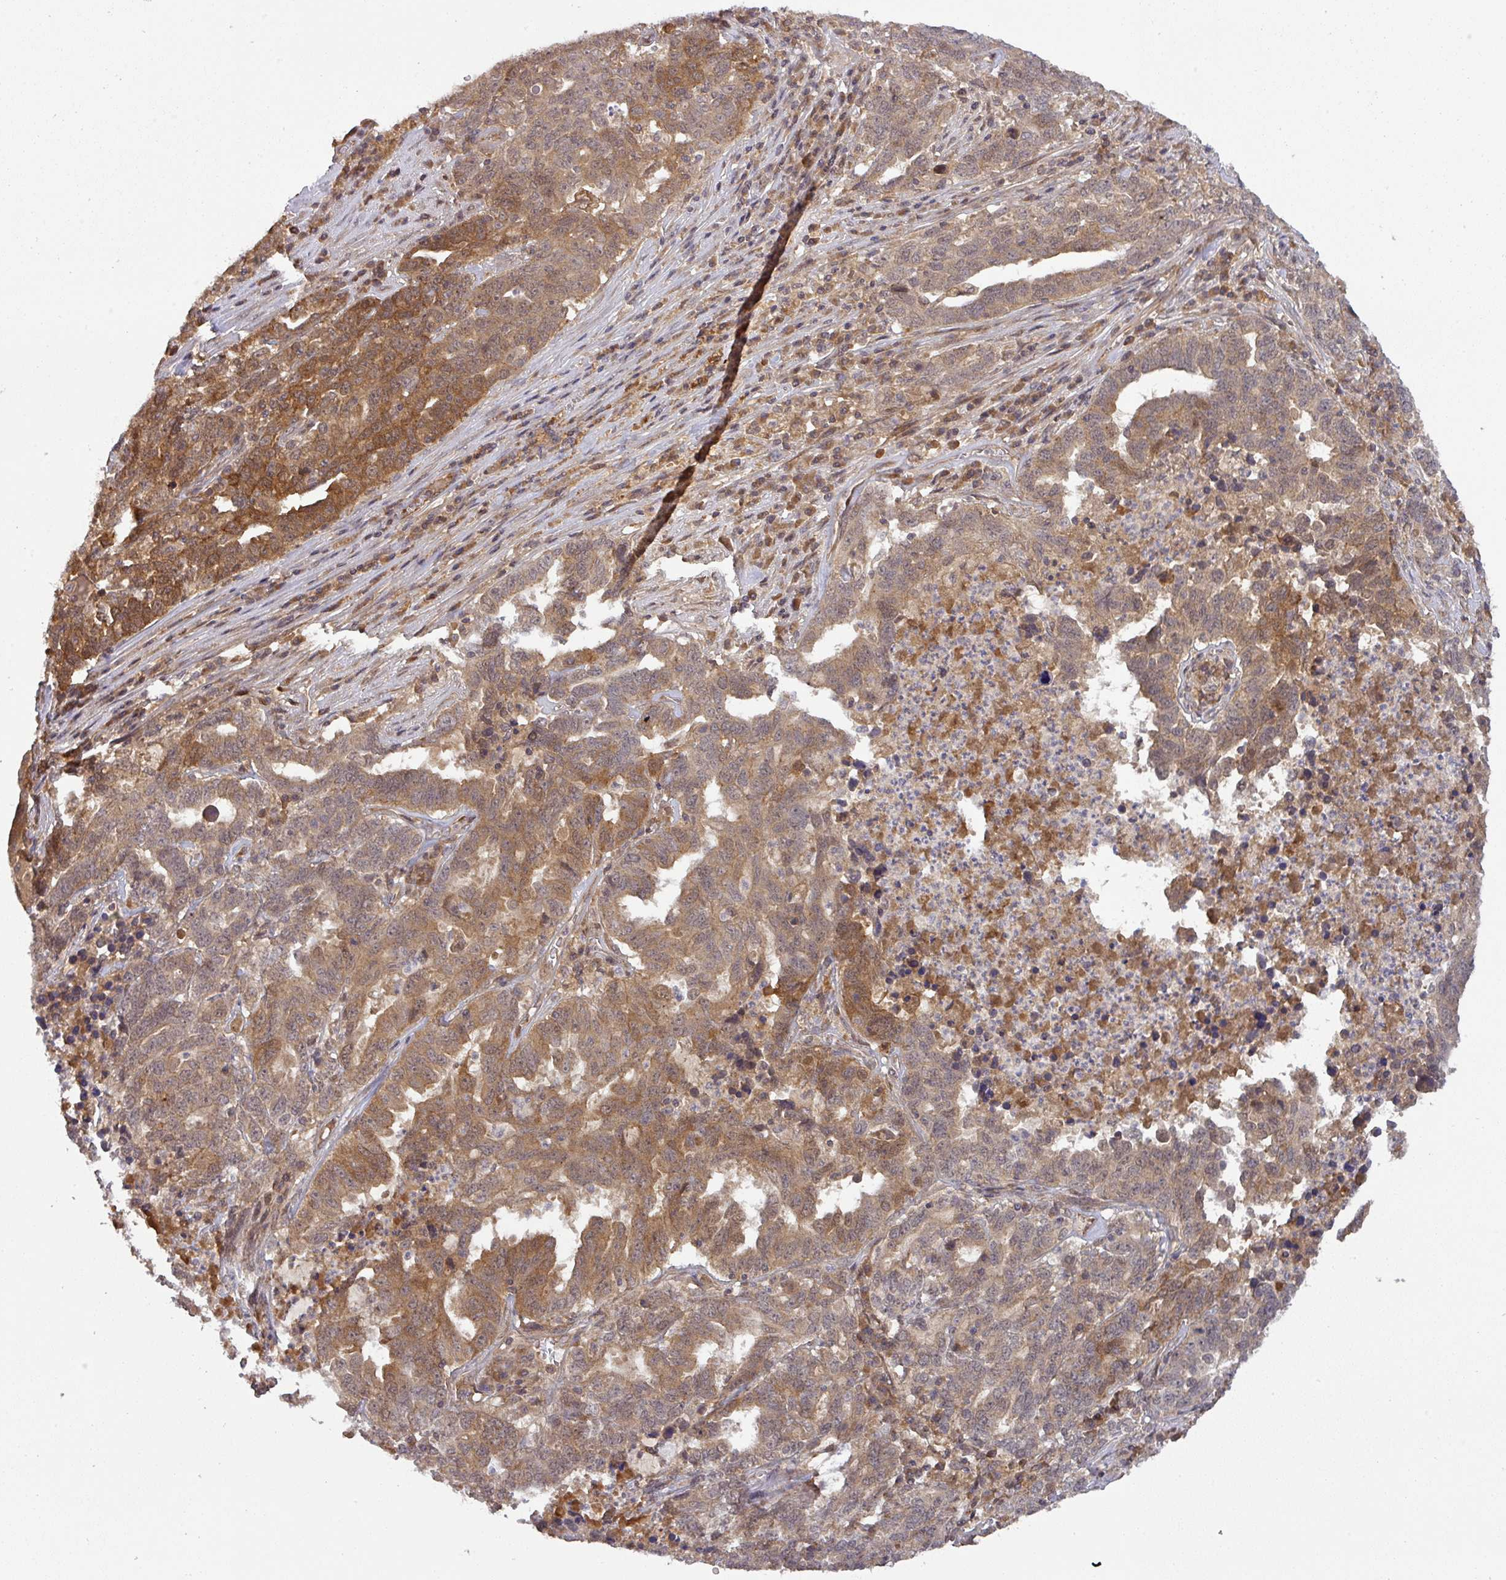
{"staining": {"intensity": "moderate", "quantity": ">75%", "location": "cytoplasmic/membranous"}, "tissue": "ovarian cancer", "cell_type": "Tumor cells", "image_type": "cancer", "snomed": [{"axis": "morphology", "description": "Carcinoma, endometroid"}, {"axis": "topography", "description": "Ovary"}], "caption": "This histopathology image reveals IHC staining of ovarian cancer (endometroid carcinoma), with medium moderate cytoplasmic/membranous expression in about >75% of tumor cells.", "gene": "CCDC121", "patient": {"sex": "female", "age": 62}}